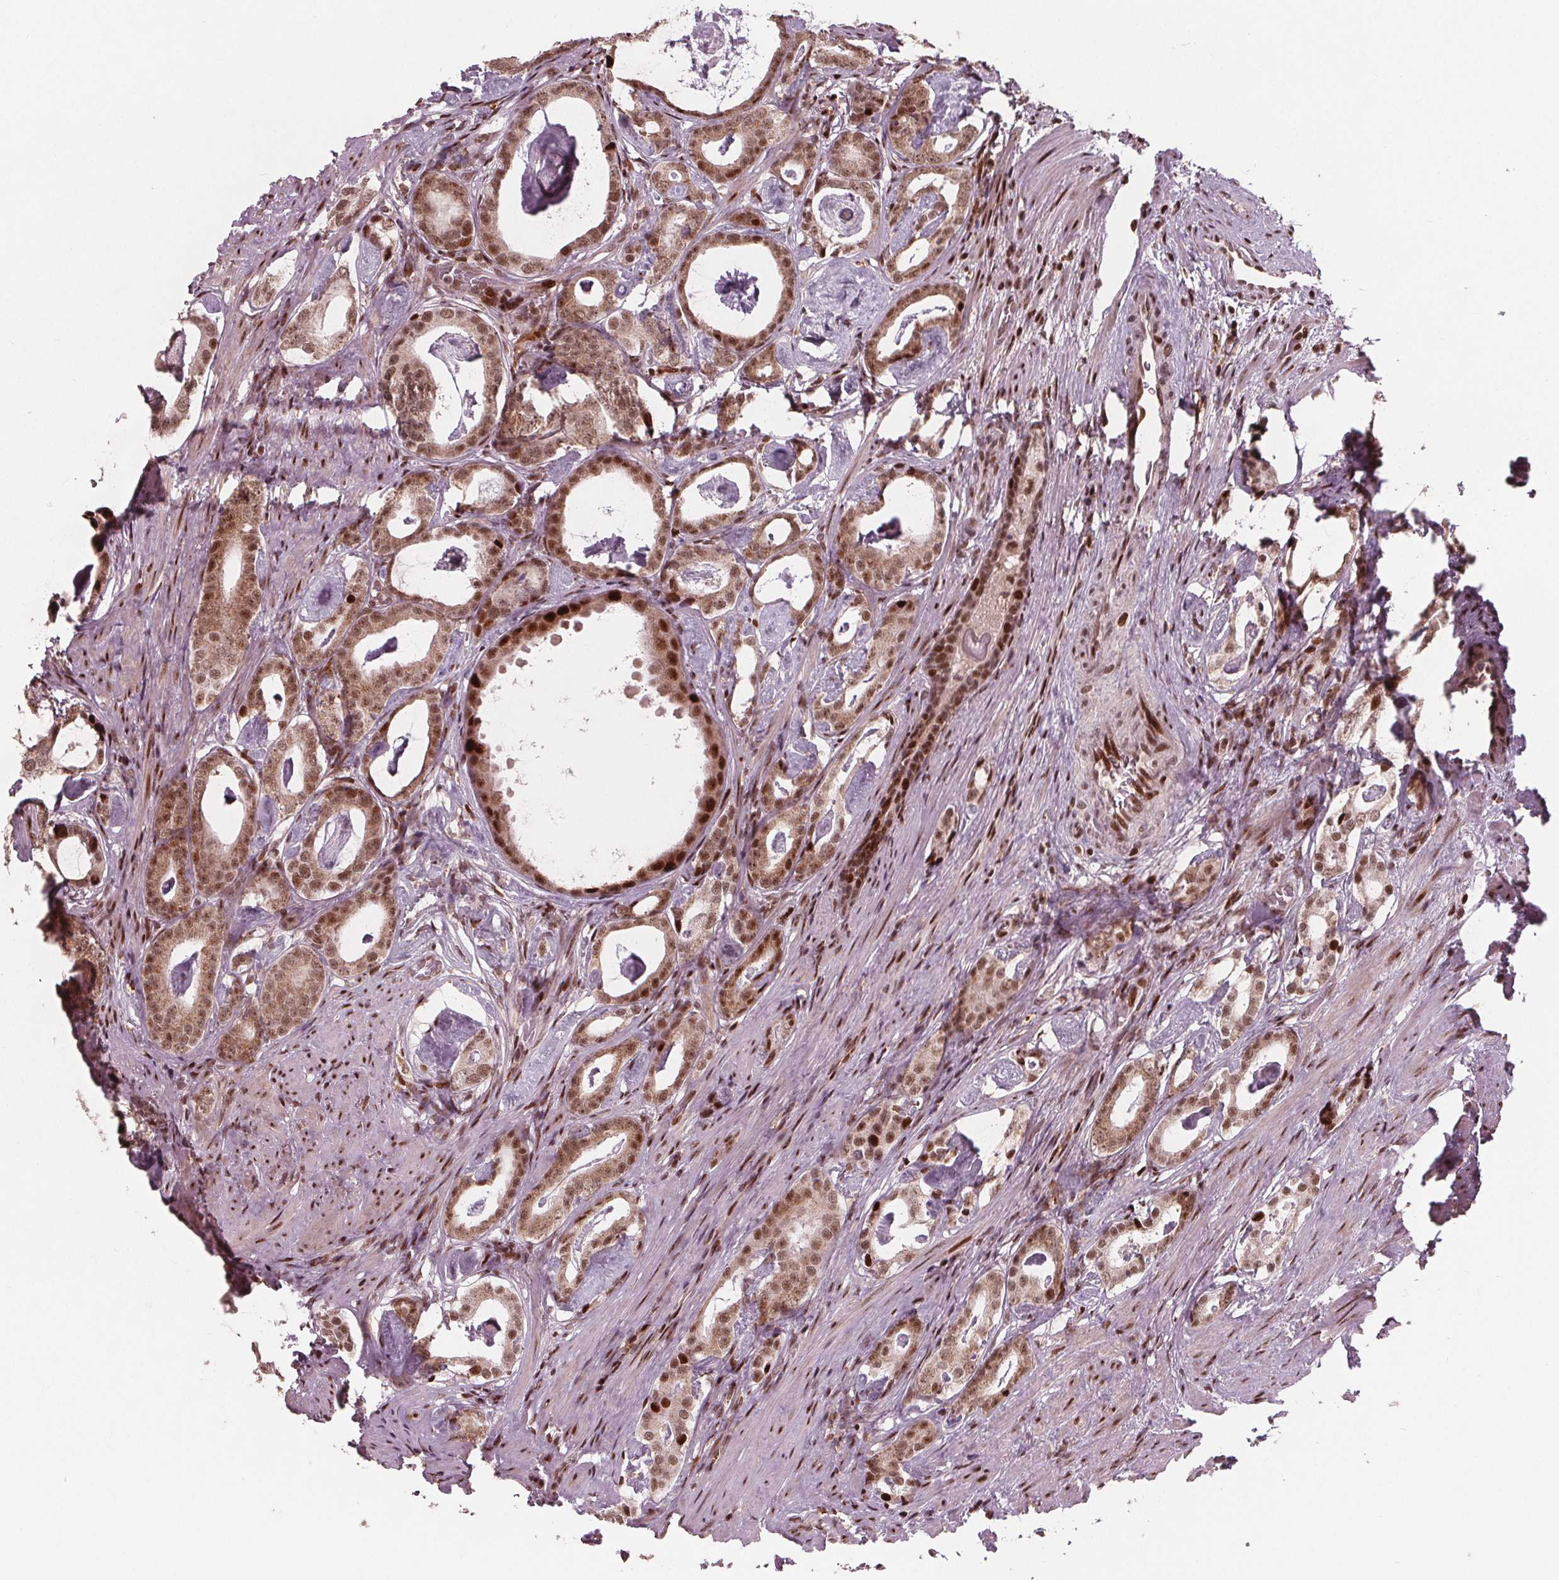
{"staining": {"intensity": "moderate", "quantity": ">75%", "location": "cytoplasmic/membranous,nuclear"}, "tissue": "prostate cancer", "cell_type": "Tumor cells", "image_type": "cancer", "snomed": [{"axis": "morphology", "description": "Adenocarcinoma, Low grade"}, {"axis": "topography", "description": "Prostate and seminal vesicle, NOS"}], "caption": "IHC (DAB) staining of human prostate cancer (low-grade adenocarcinoma) reveals moderate cytoplasmic/membranous and nuclear protein expression in about >75% of tumor cells.", "gene": "SNRNP35", "patient": {"sex": "male", "age": 71}}